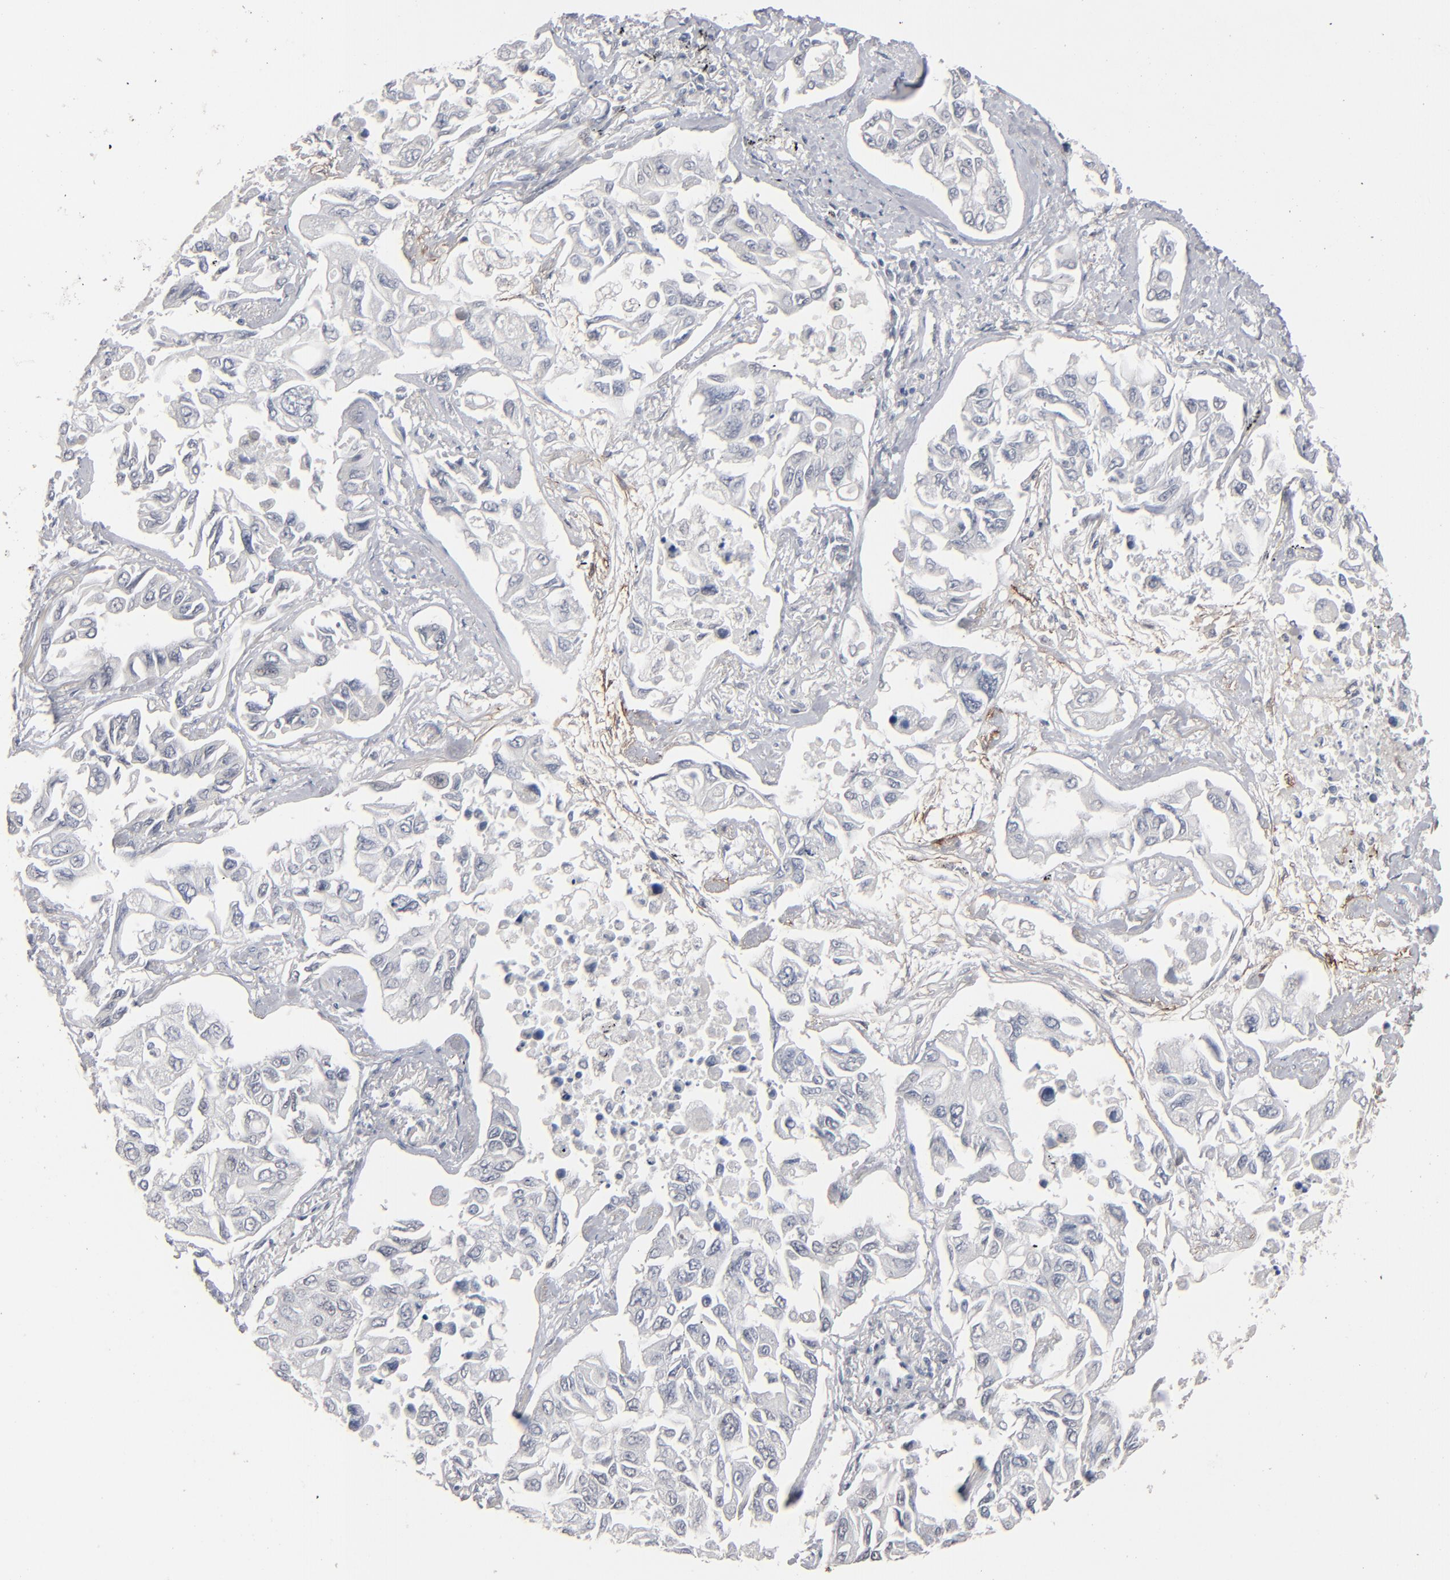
{"staining": {"intensity": "negative", "quantity": "none", "location": "none"}, "tissue": "lung cancer", "cell_type": "Tumor cells", "image_type": "cancer", "snomed": [{"axis": "morphology", "description": "Adenocarcinoma, NOS"}, {"axis": "topography", "description": "Lung"}], "caption": "Human lung cancer (adenocarcinoma) stained for a protein using immunohistochemistry (IHC) displays no expression in tumor cells.", "gene": "IRF9", "patient": {"sex": "male", "age": 64}}